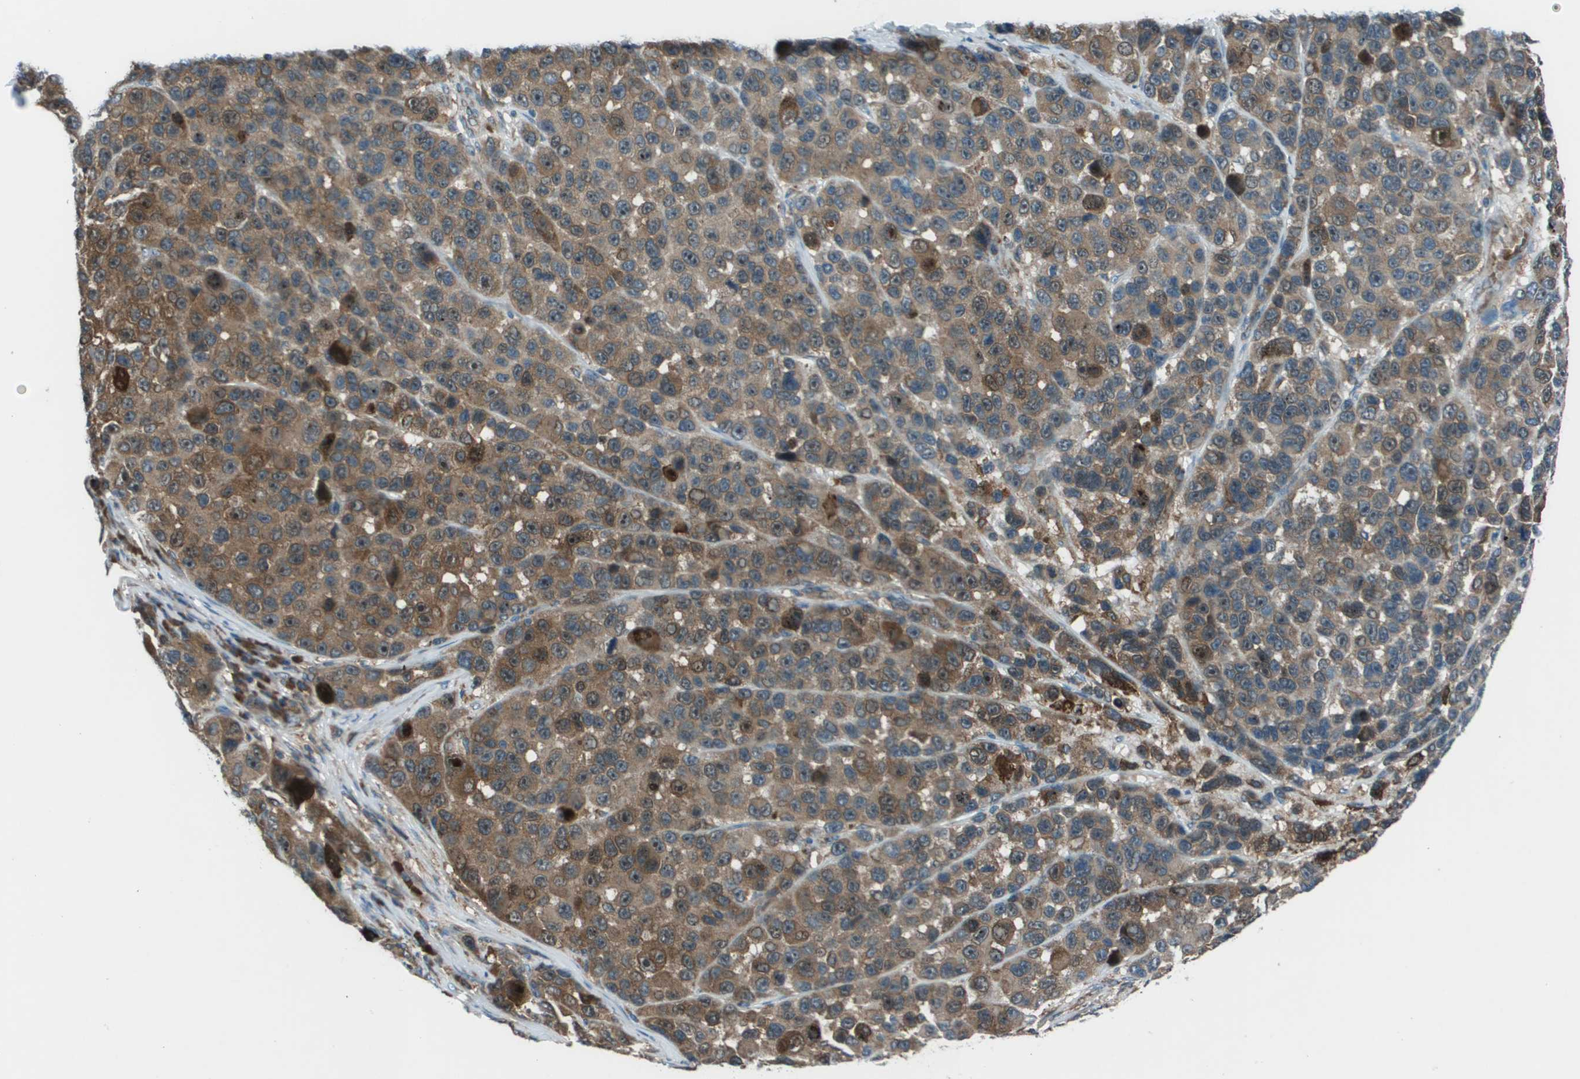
{"staining": {"intensity": "moderate", "quantity": ">75%", "location": "cytoplasmic/membranous,nuclear"}, "tissue": "melanoma", "cell_type": "Tumor cells", "image_type": "cancer", "snomed": [{"axis": "morphology", "description": "Malignant melanoma, NOS"}, {"axis": "topography", "description": "Skin"}], "caption": "Brown immunohistochemical staining in human melanoma reveals moderate cytoplasmic/membranous and nuclear positivity in about >75% of tumor cells.", "gene": "UTS2", "patient": {"sex": "male", "age": 53}}